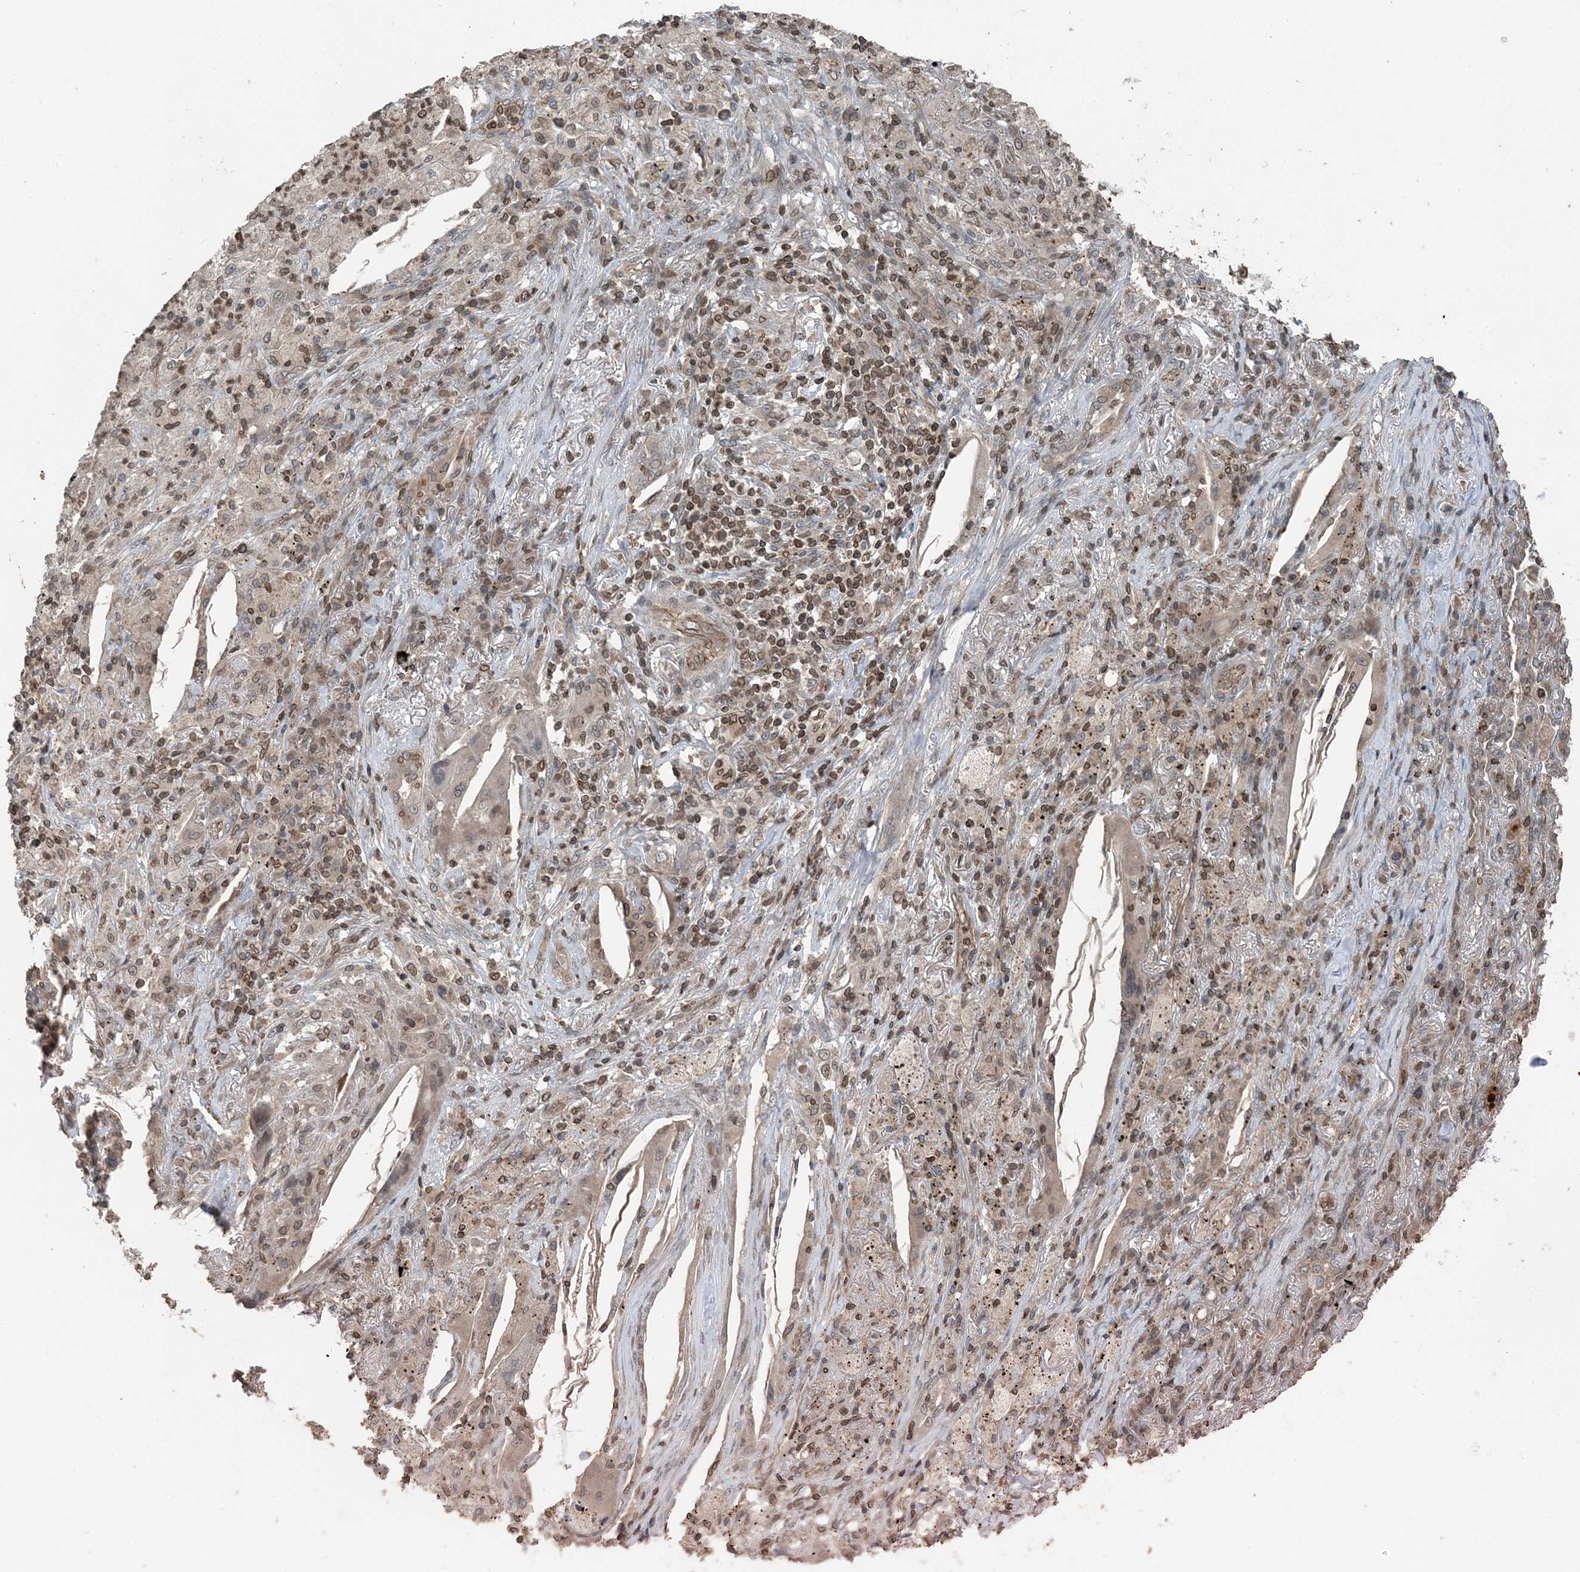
{"staining": {"intensity": "weak", "quantity": "25%-75%", "location": "cytoplasmic/membranous,nuclear"}, "tissue": "lung cancer", "cell_type": "Tumor cells", "image_type": "cancer", "snomed": [{"axis": "morphology", "description": "Squamous cell carcinoma, NOS"}, {"axis": "topography", "description": "Lung"}], "caption": "Brown immunohistochemical staining in human lung squamous cell carcinoma displays weak cytoplasmic/membranous and nuclear expression in approximately 25%-75% of tumor cells.", "gene": "ZFAND2B", "patient": {"sex": "female", "age": 63}}